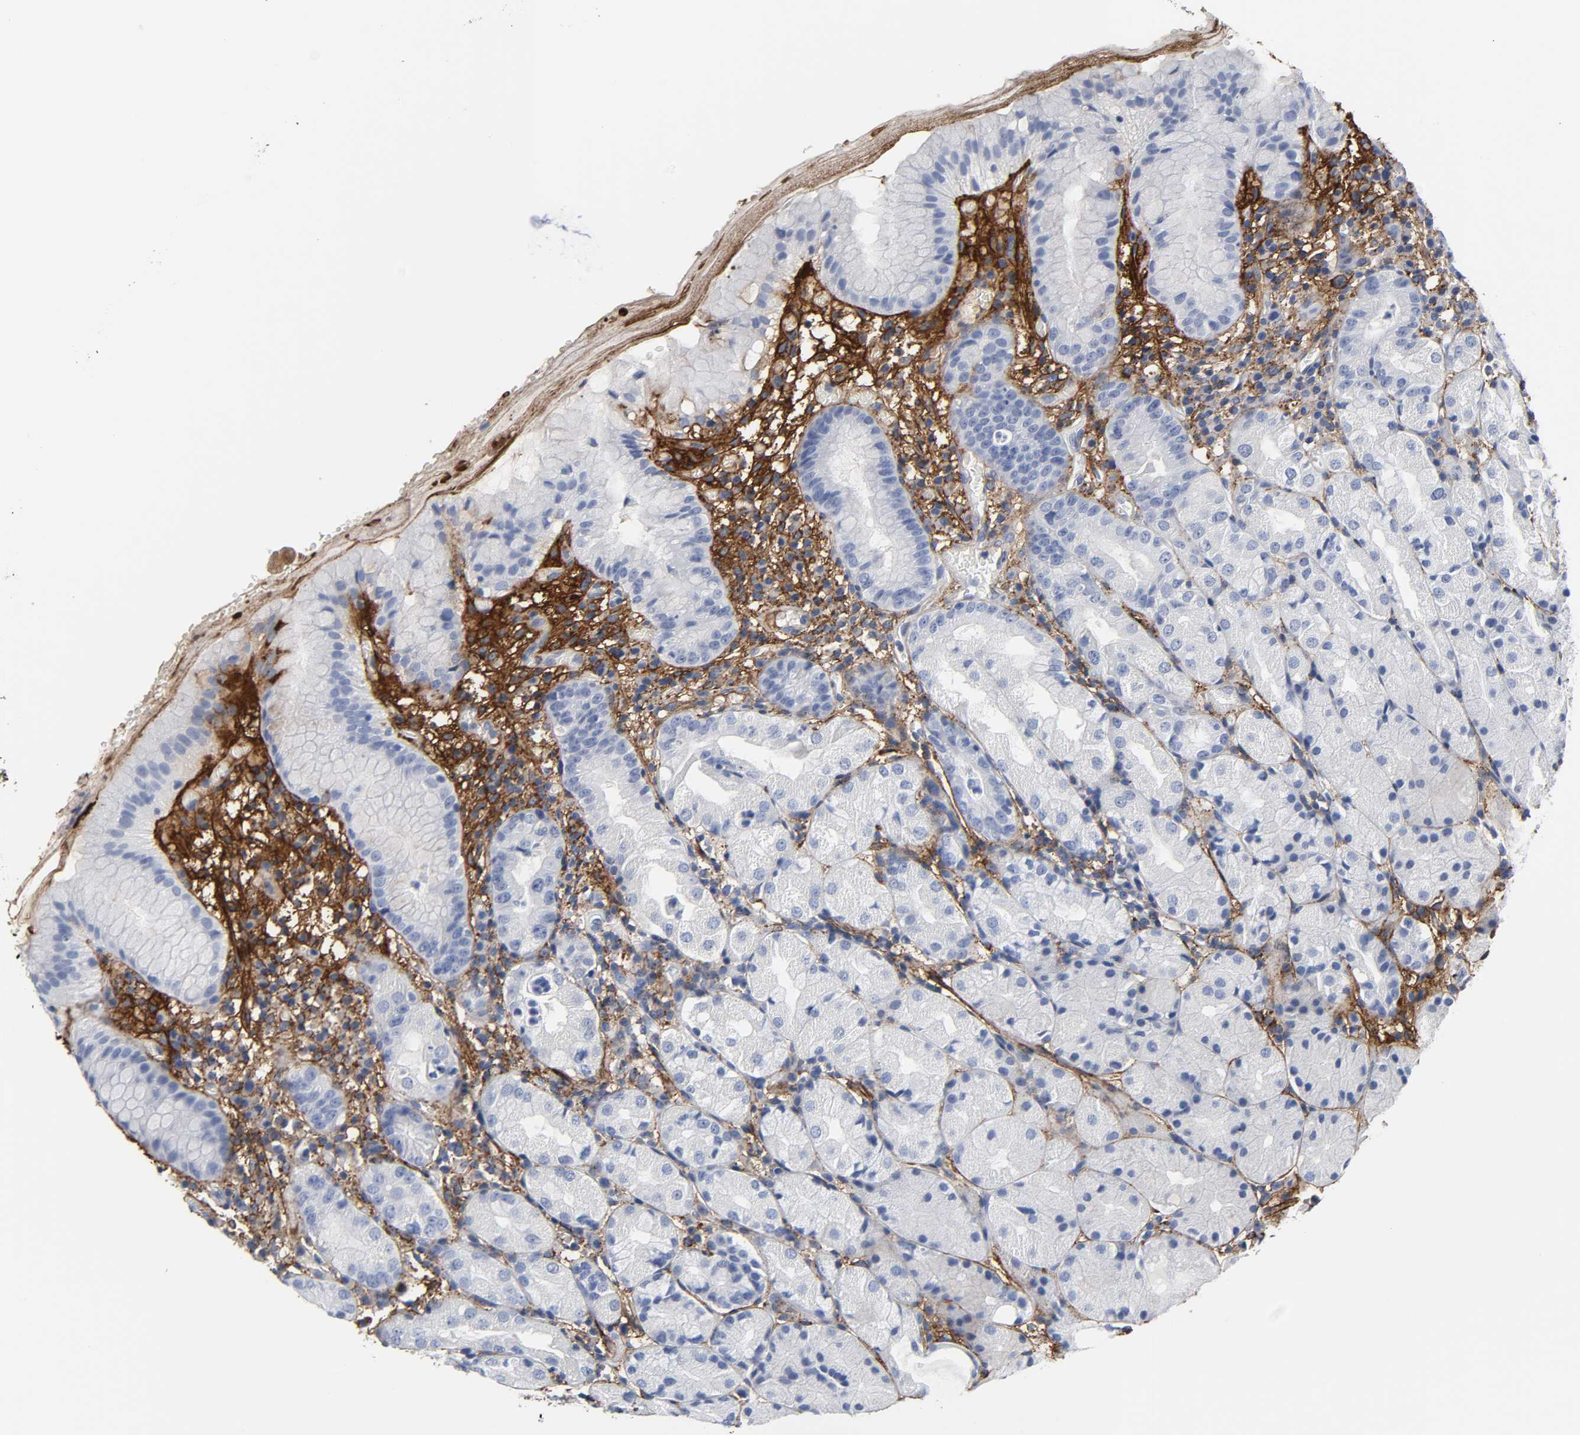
{"staining": {"intensity": "moderate", "quantity": "<25%", "location": "cytoplasmic/membranous"}, "tissue": "stomach", "cell_type": "Glandular cells", "image_type": "normal", "snomed": [{"axis": "morphology", "description": "Normal tissue, NOS"}, {"axis": "topography", "description": "Stomach"}, {"axis": "topography", "description": "Stomach, lower"}], "caption": "Immunohistochemistry histopathology image of normal stomach: human stomach stained using immunohistochemistry displays low levels of moderate protein expression localized specifically in the cytoplasmic/membranous of glandular cells, appearing as a cytoplasmic/membranous brown color.", "gene": "FBLN1", "patient": {"sex": "female", "age": 75}}